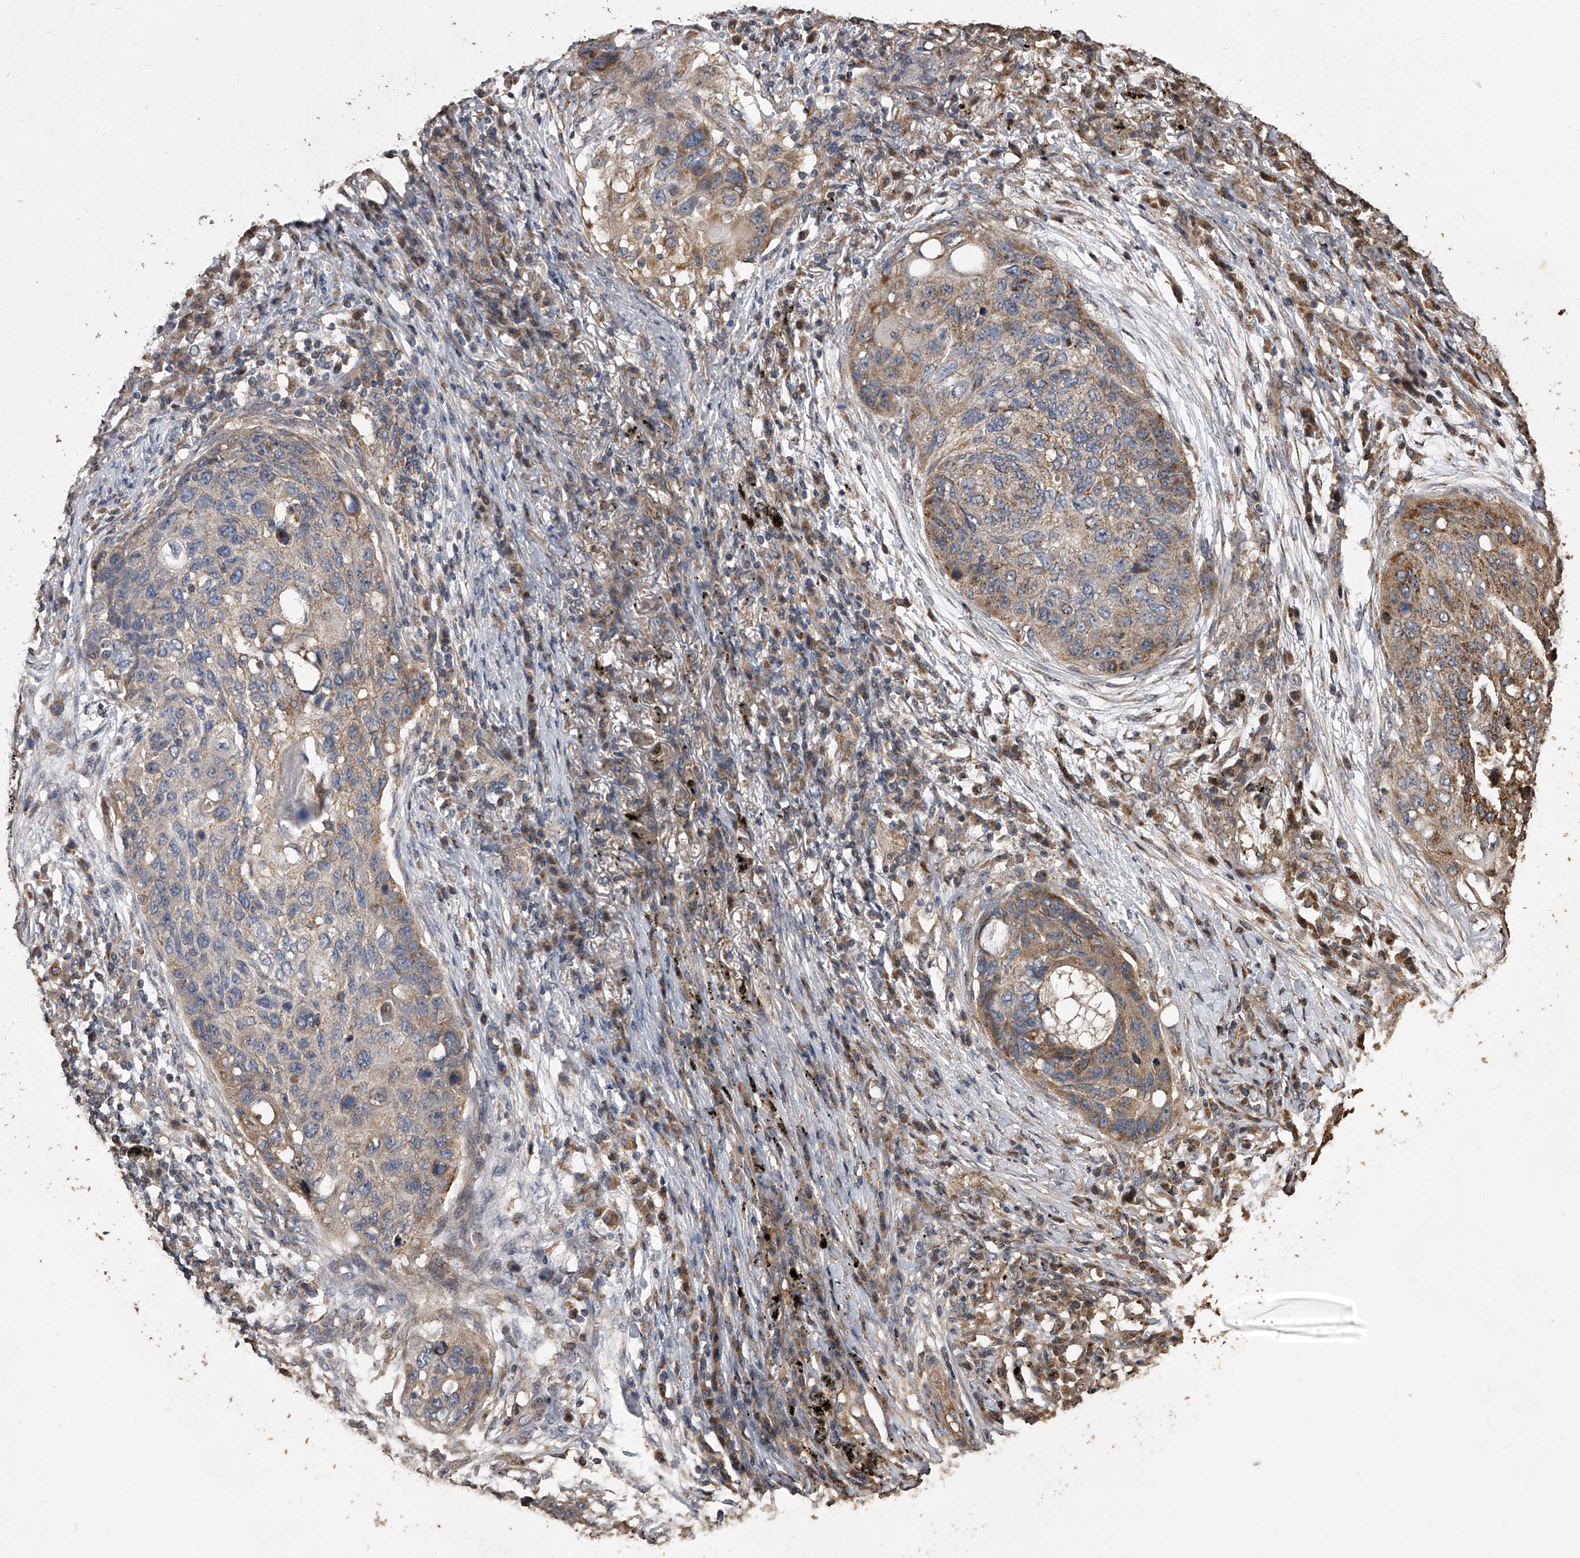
{"staining": {"intensity": "moderate", "quantity": ">75%", "location": "cytoplasmic/membranous"}, "tissue": "lung cancer", "cell_type": "Tumor cells", "image_type": "cancer", "snomed": [{"axis": "morphology", "description": "Squamous cell carcinoma, NOS"}, {"axis": "topography", "description": "Lung"}], "caption": "Human lung squamous cell carcinoma stained for a protein (brown) reveals moderate cytoplasmic/membranous positive positivity in about >75% of tumor cells.", "gene": "LTV1", "patient": {"sex": "female", "age": 63}}